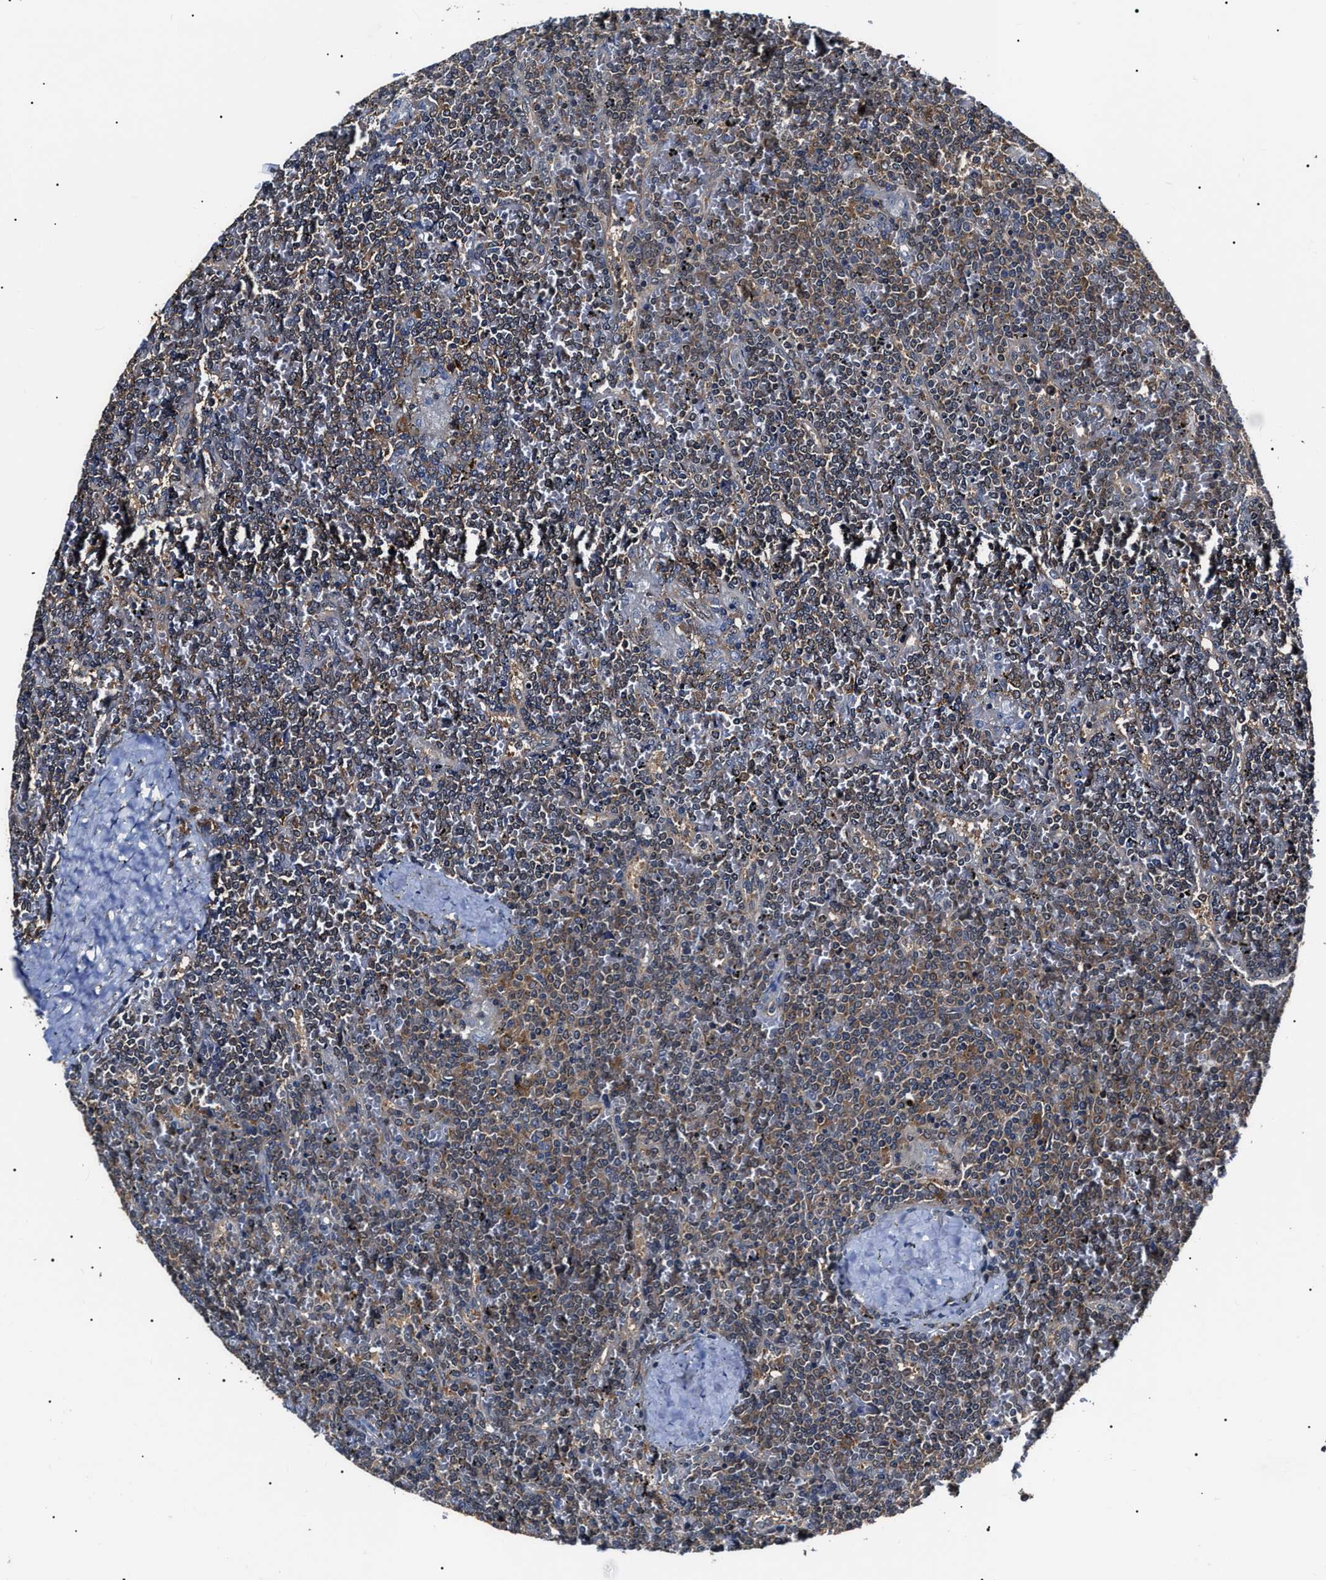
{"staining": {"intensity": "weak", "quantity": ">75%", "location": "cytoplasmic/membranous"}, "tissue": "lymphoma", "cell_type": "Tumor cells", "image_type": "cancer", "snomed": [{"axis": "morphology", "description": "Malignant lymphoma, non-Hodgkin's type, Low grade"}, {"axis": "topography", "description": "Spleen"}], "caption": "Lymphoma stained with IHC shows weak cytoplasmic/membranous staining in approximately >75% of tumor cells.", "gene": "CCT8", "patient": {"sex": "female", "age": 19}}